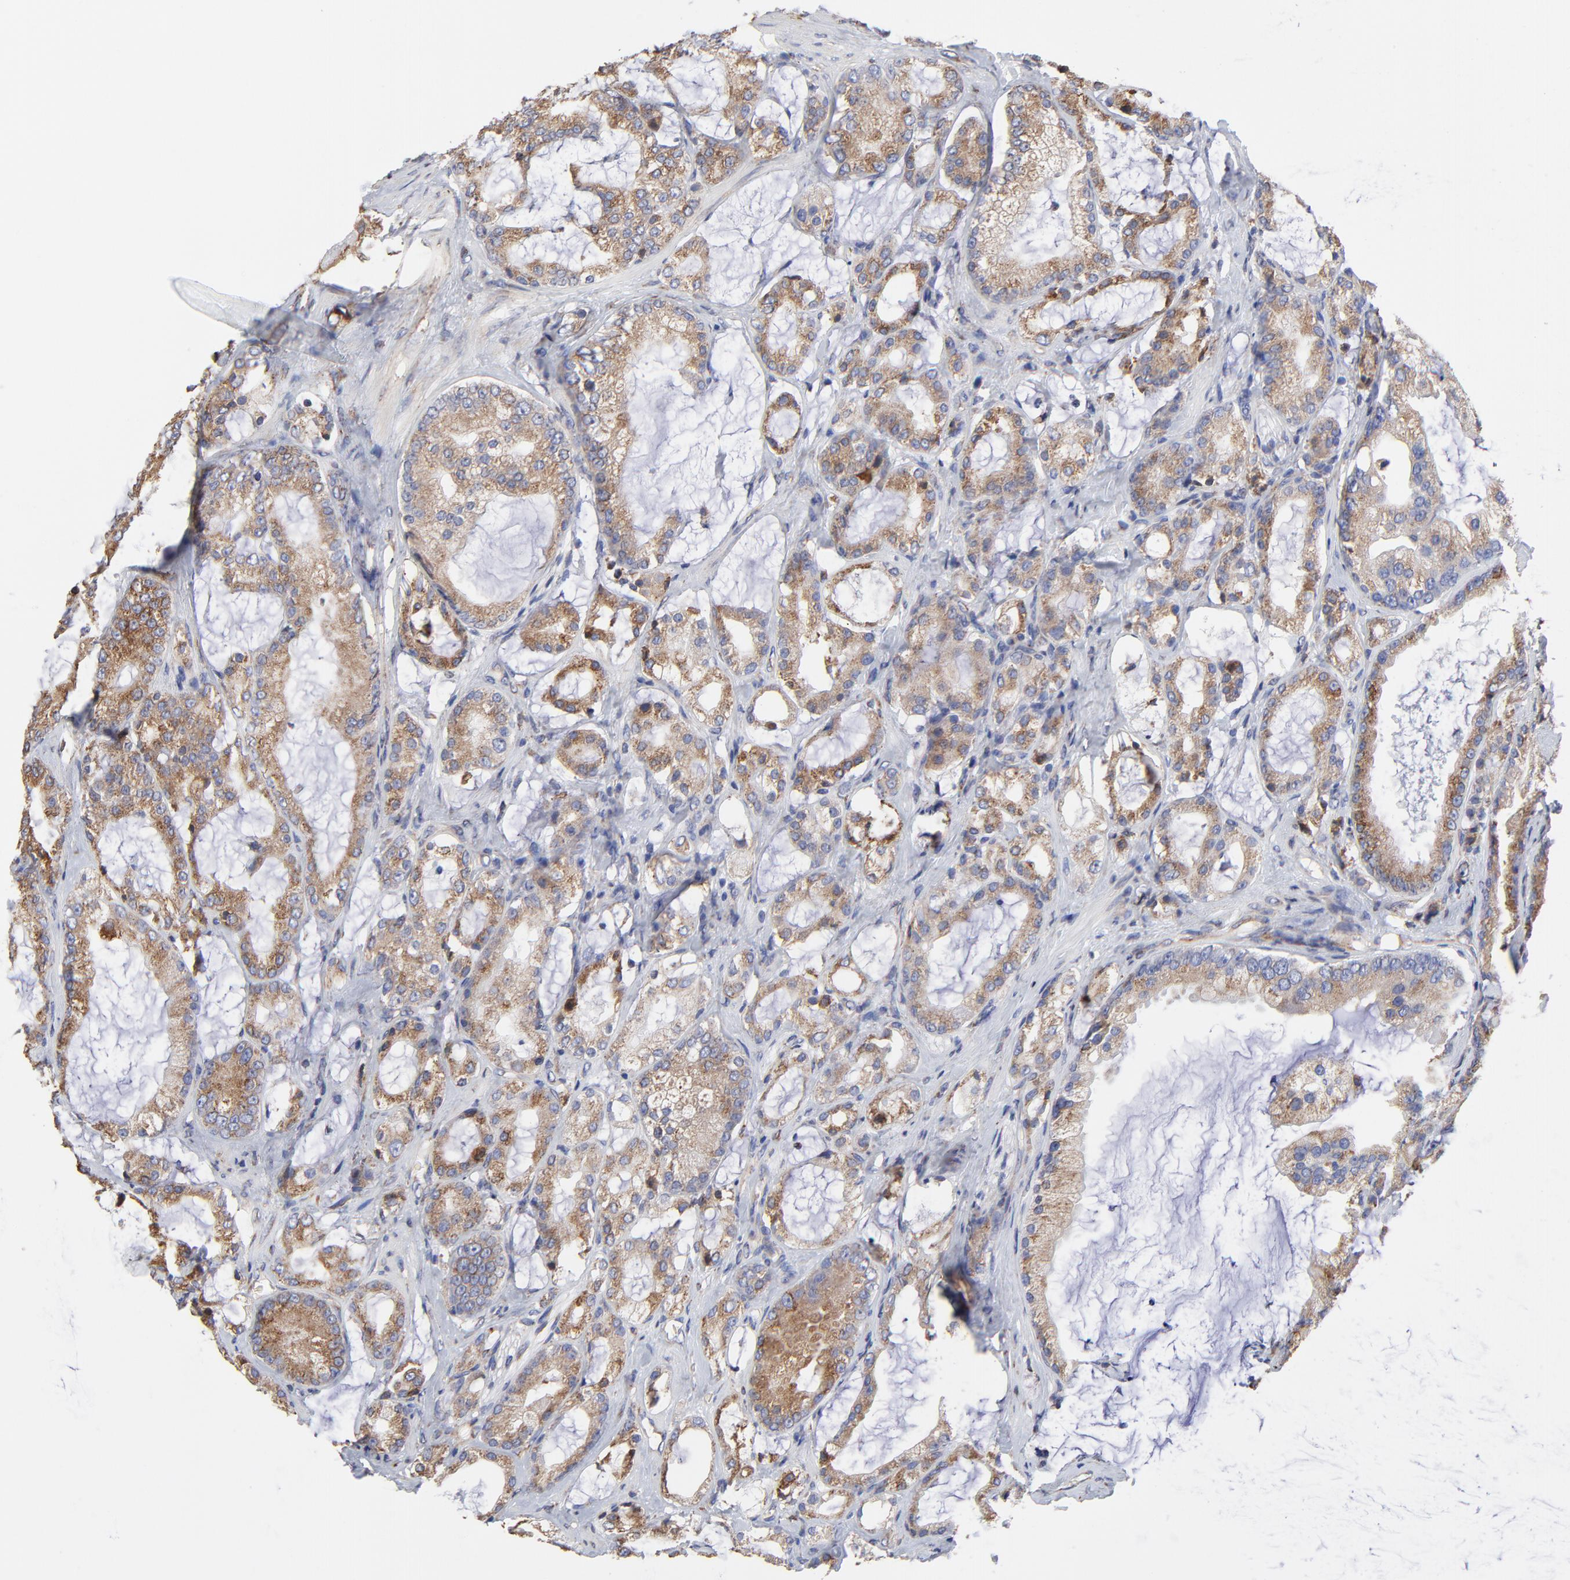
{"staining": {"intensity": "weak", "quantity": ">75%", "location": "cytoplasmic/membranous"}, "tissue": "prostate cancer", "cell_type": "Tumor cells", "image_type": "cancer", "snomed": [{"axis": "morphology", "description": "Adenocarcinoma, Medium grade"}, {"axis": "topography", "description": "Prostate"}], "caption": "IHC photomicrograph of neoplastic tissue: human prostate cancer (medium-grade adenocarcinoma) stained using IHC reveals low levels of weak protein expression localized specifically in the cytoplasmic/membranous of tumor cells, appearing as a cytoplasmic/membranous brown color.", "gene": "LMAN1", "patient": {"sex": "male", "age": 70}}